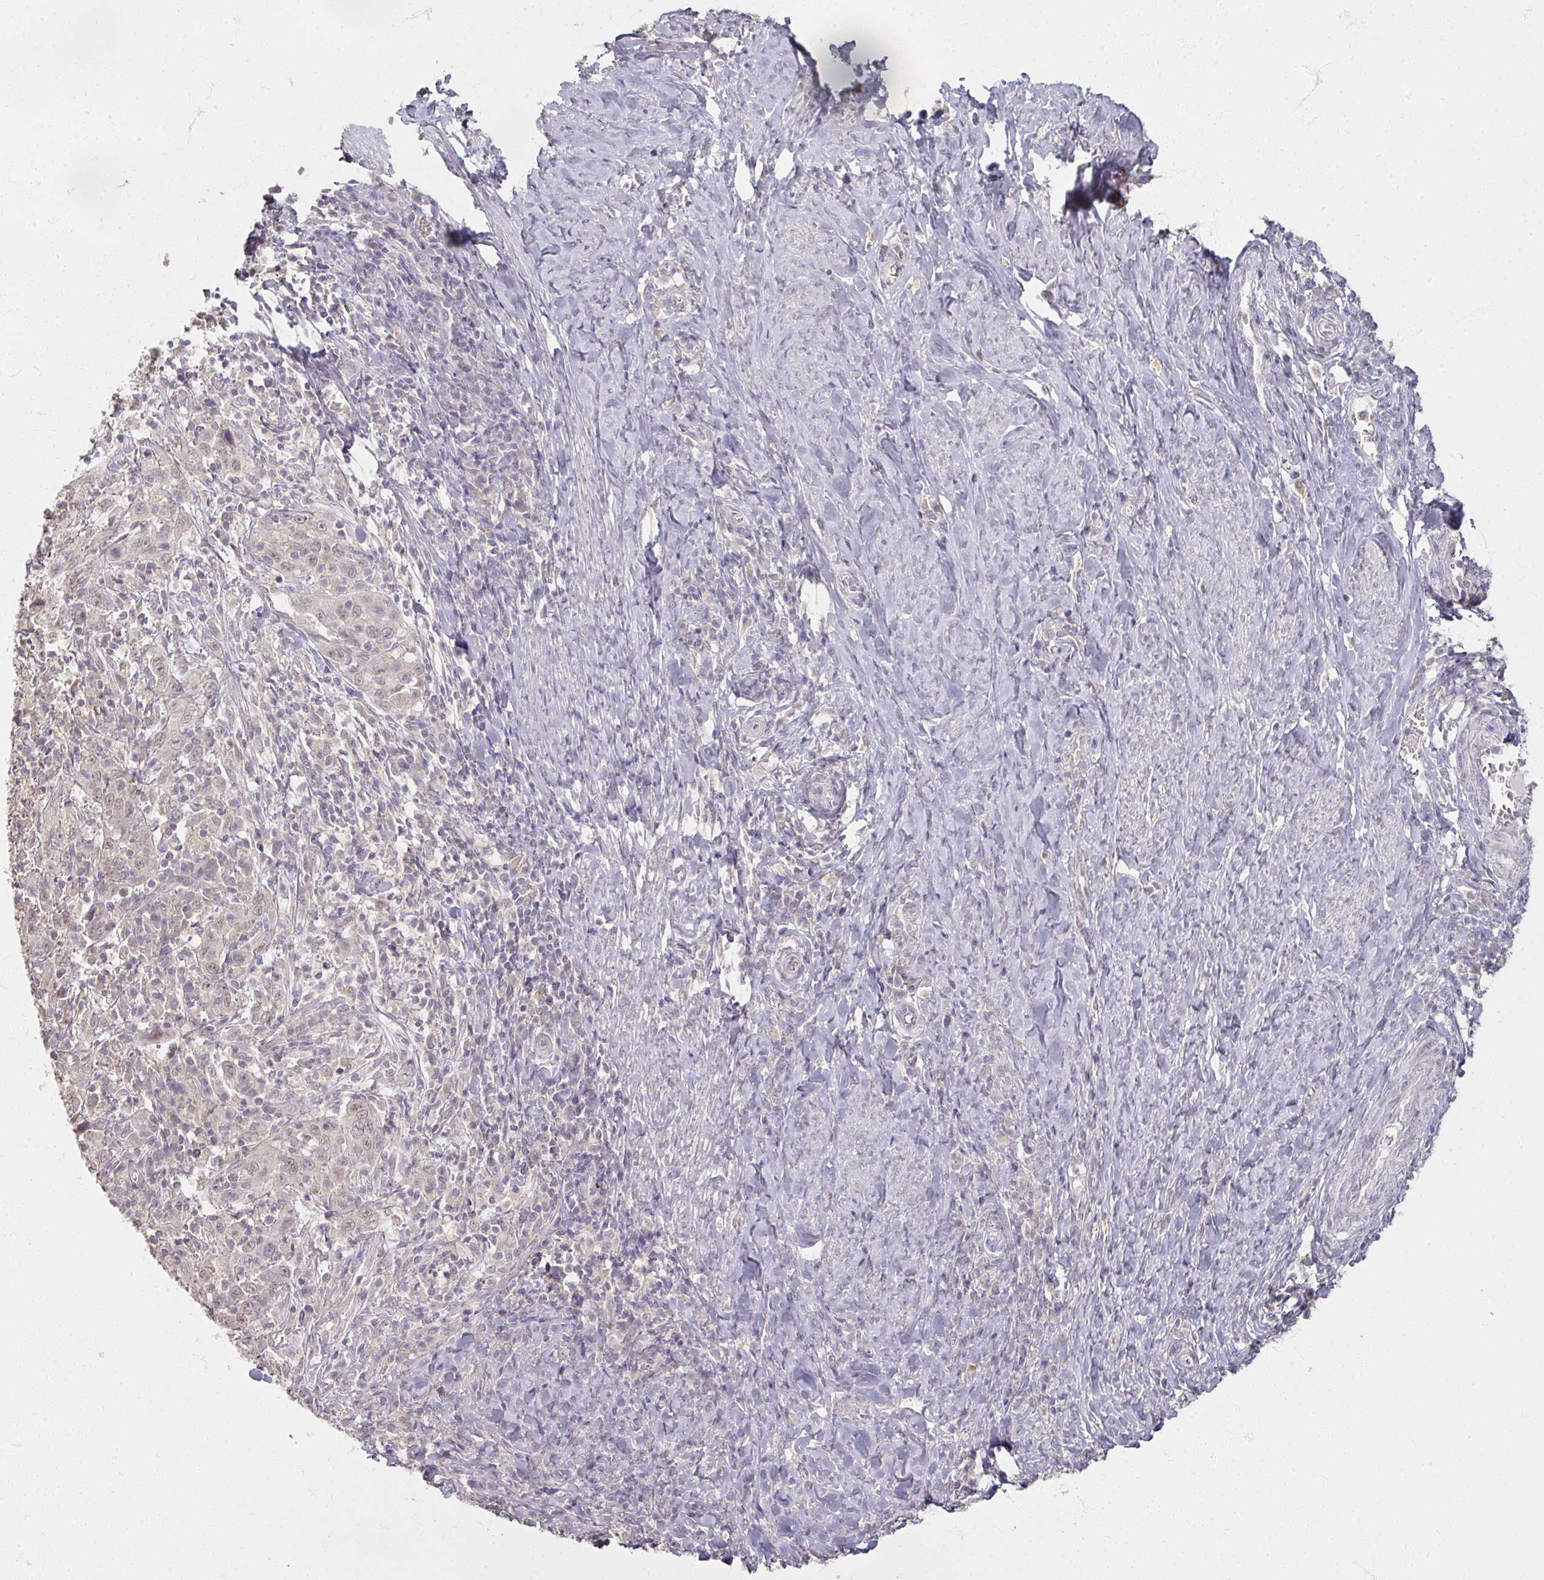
{"staining": {"intensity": "negative", "quantity": "none", "location": "none"}, "tissue": "cervical cancer", "cell_type": "Tumor cells", "image_type": "cancer", "snomed": [{"axis": "morphology", "description": "Squamous cell carcinoma, NOS"}, {"axis": "topography", "description": "Cervix"}], "caption": "An image of squamous cell carcinoma (cervical) stained for a protein exhibits no brown staining in tumor cells. Nuclei are stained in blue.", "gene": "SOX11", "patient": {"sex": "female", "age": 46}}